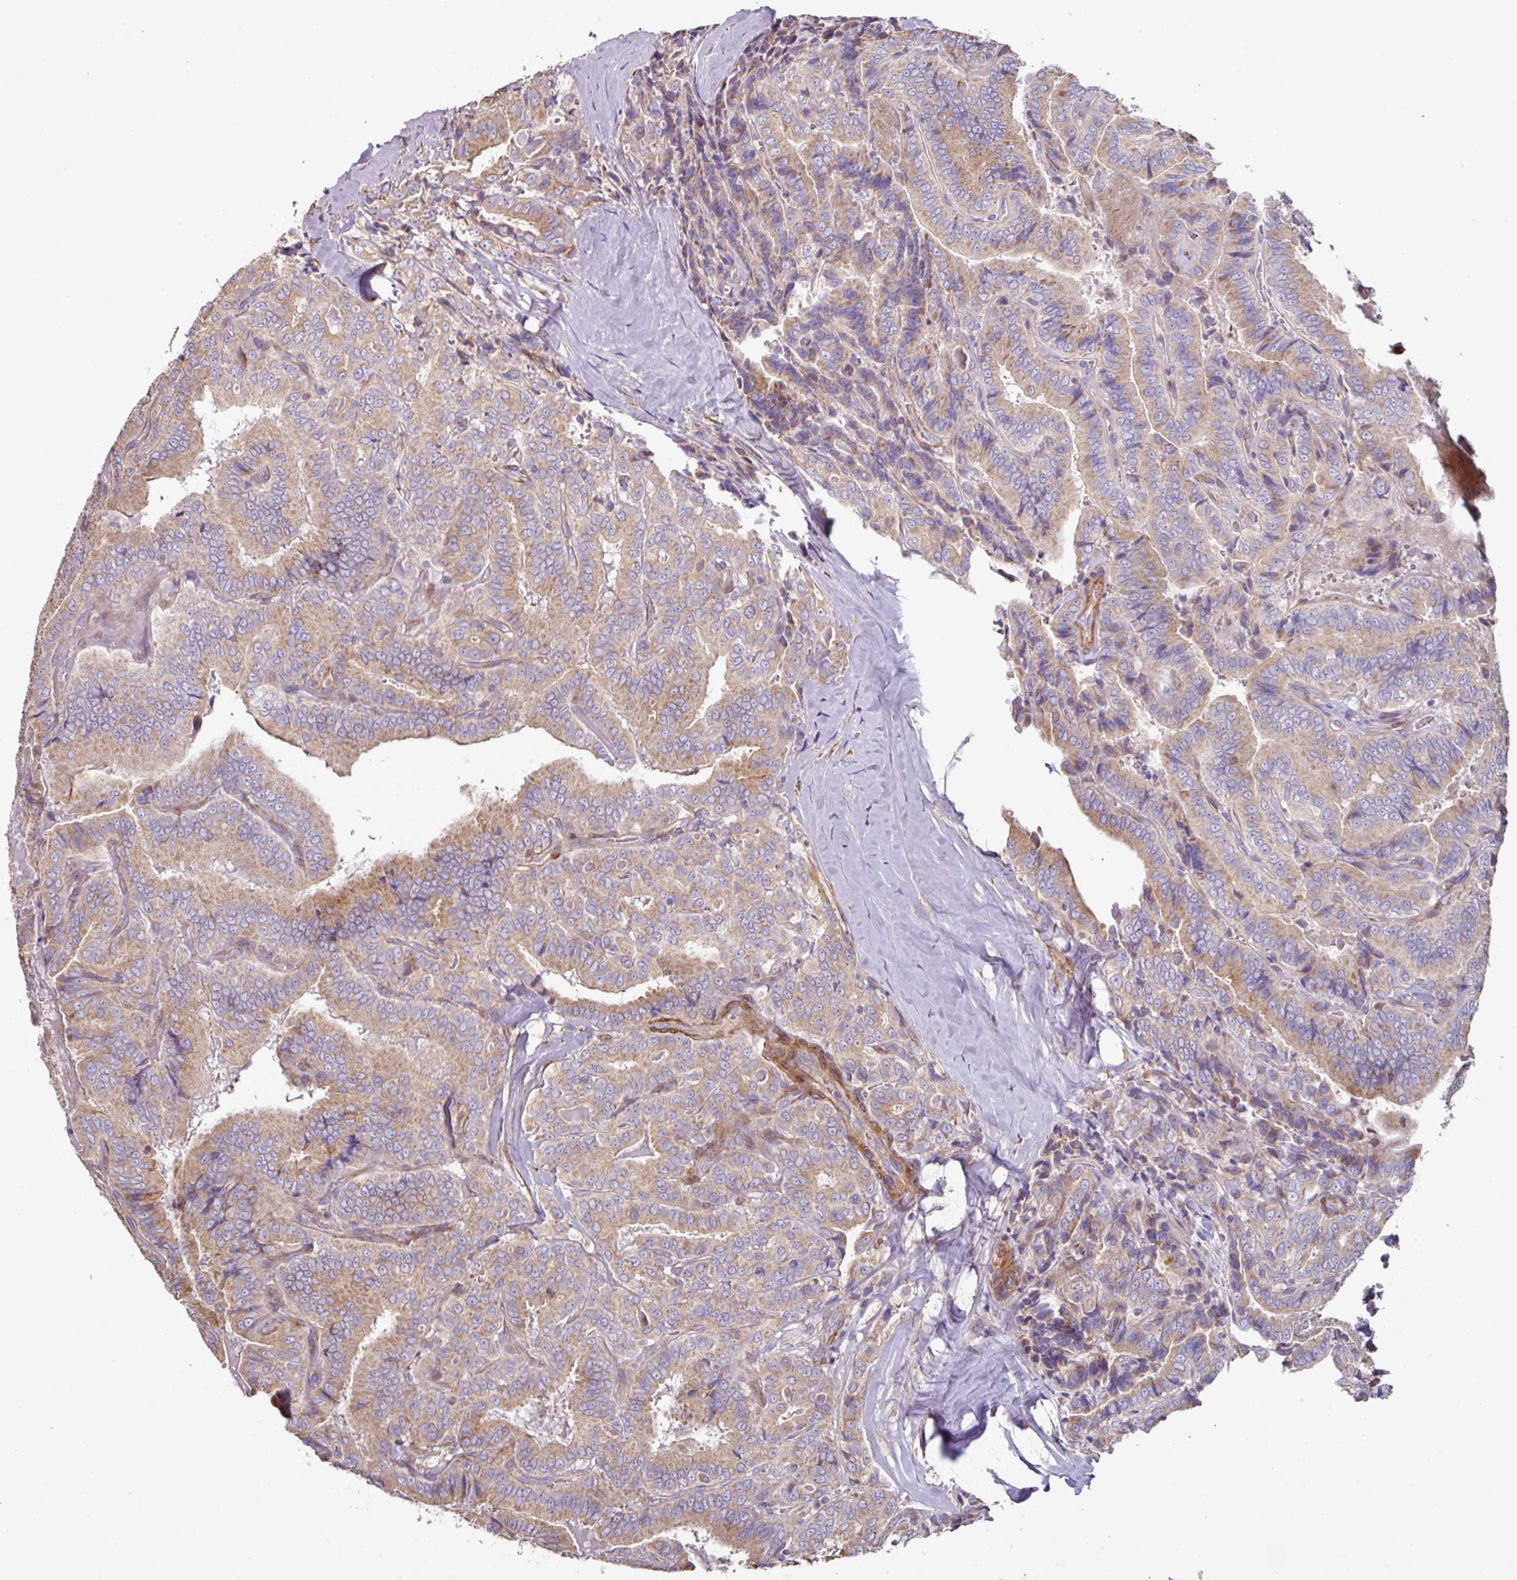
{"staining": {"intensity": "moderate", "quantity": ">75%", "location": "cytoplasmic/membranous"}, "tissue": "thyroid cancer", "cell_type": "Tumor cells", "image_type": "cancer", "snomed": [{"axis": "morphology", "description": "Papillary adenocarcinoma, NOS"}, {"axis": "topography", "description": "Thyroid gland"}], "caption": "IHC (DAB (3,3'-diaminobenzidine)) staining of thyroid cancer exhibits moderate cytoplasmic/membranous protein expression in approximately >75% of tumor cells.", "gene": "MRRF", "patient": {"sex": "male", "age": 61}}